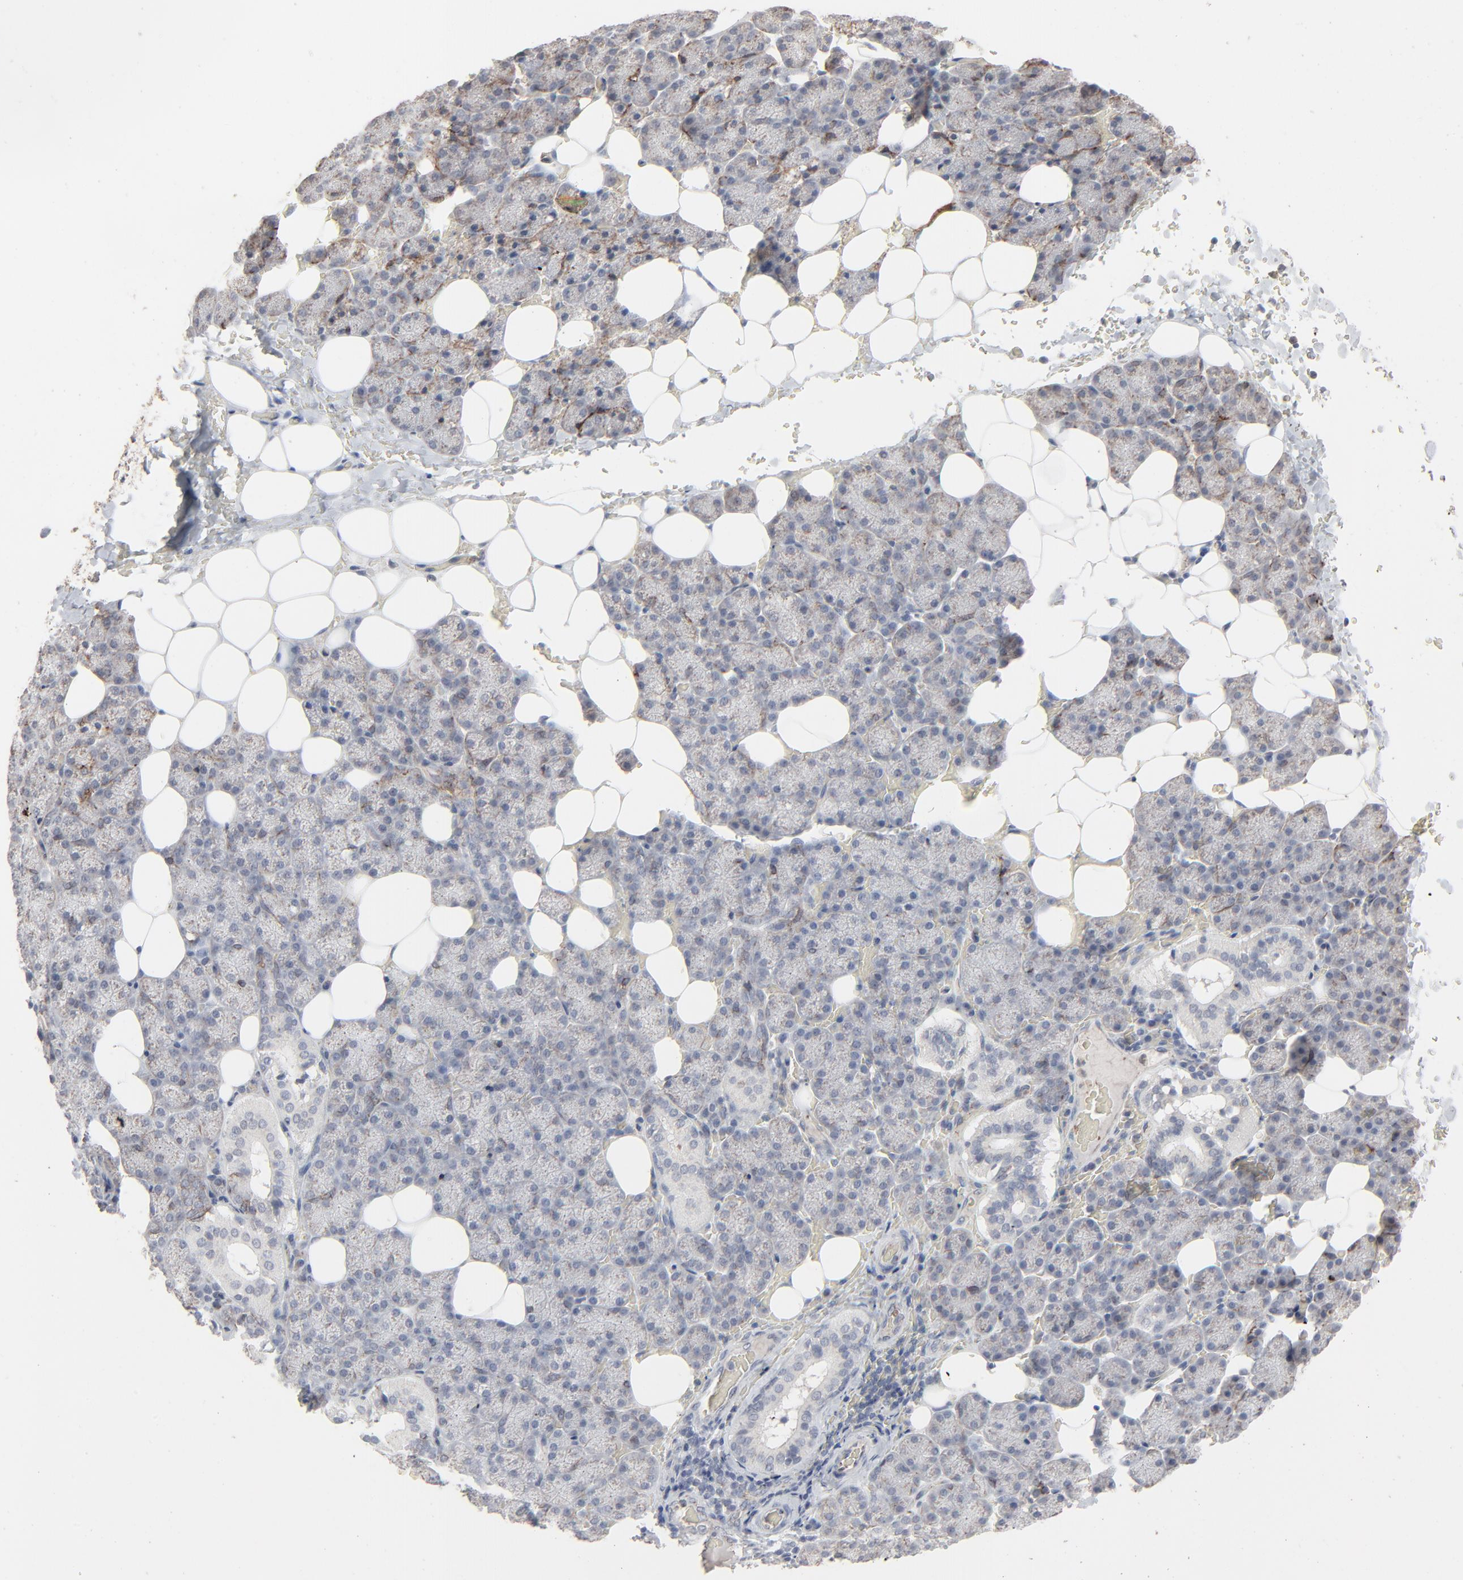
{"staining": {"intensity": "negative", "quantity": "none", "location": "none"}, "tissue": "salivary gland", "cell_type": "Glandular cells", "image_type": "normal", "snomed": [{"axis": "morphology", "description": "Normal tissue, NOS"}, {"axis": "topography", "description": "Lymph node"}, {"axis": "topography", "description": "Salivary gland"}], "caption": "The IHC image has no significant staining in glandular cells of salivary gland.", "gene": "JAM3", "patient": {"sex": "male", "age": 8}}